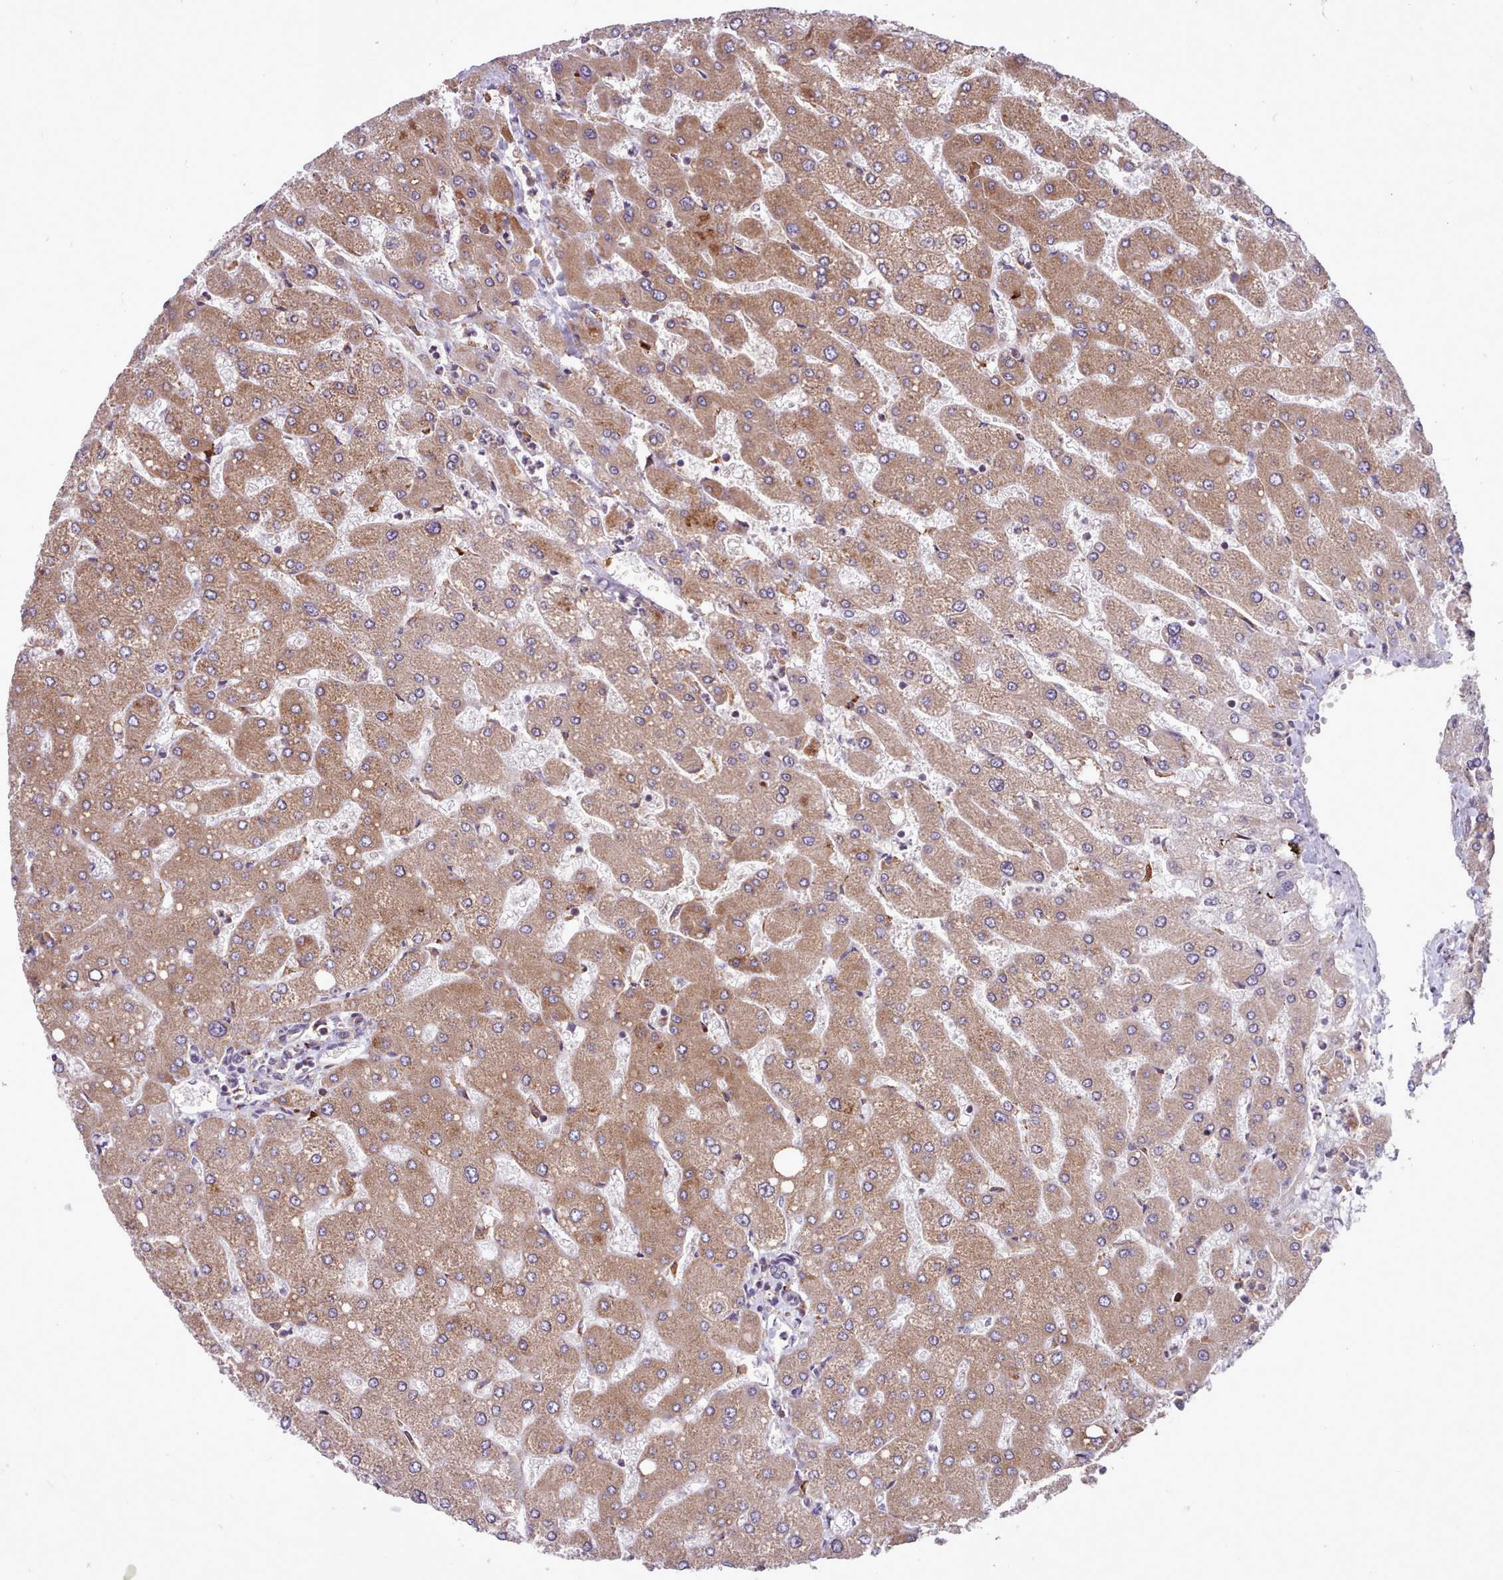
{"staining": {"intensity": "negative", "quantity": "none", "location": "none"}, "tissue": "liver", "cell_type": "Cholangiocytes", "image_type": "normal", "snomed": [{"axis": "morphology", "description": "Normal tissue, NOS"}, {"axis": "topography", "description": "Liver"}], "caption": "Immunohistochemistry of benign liver demonstrates no staining in cholangiocytes. (Immunohistochemistry (ihc), brightfield microscopy, high magnification).", "gene": "TTLL3", "patient": {"sex": "male", "age": 55}}